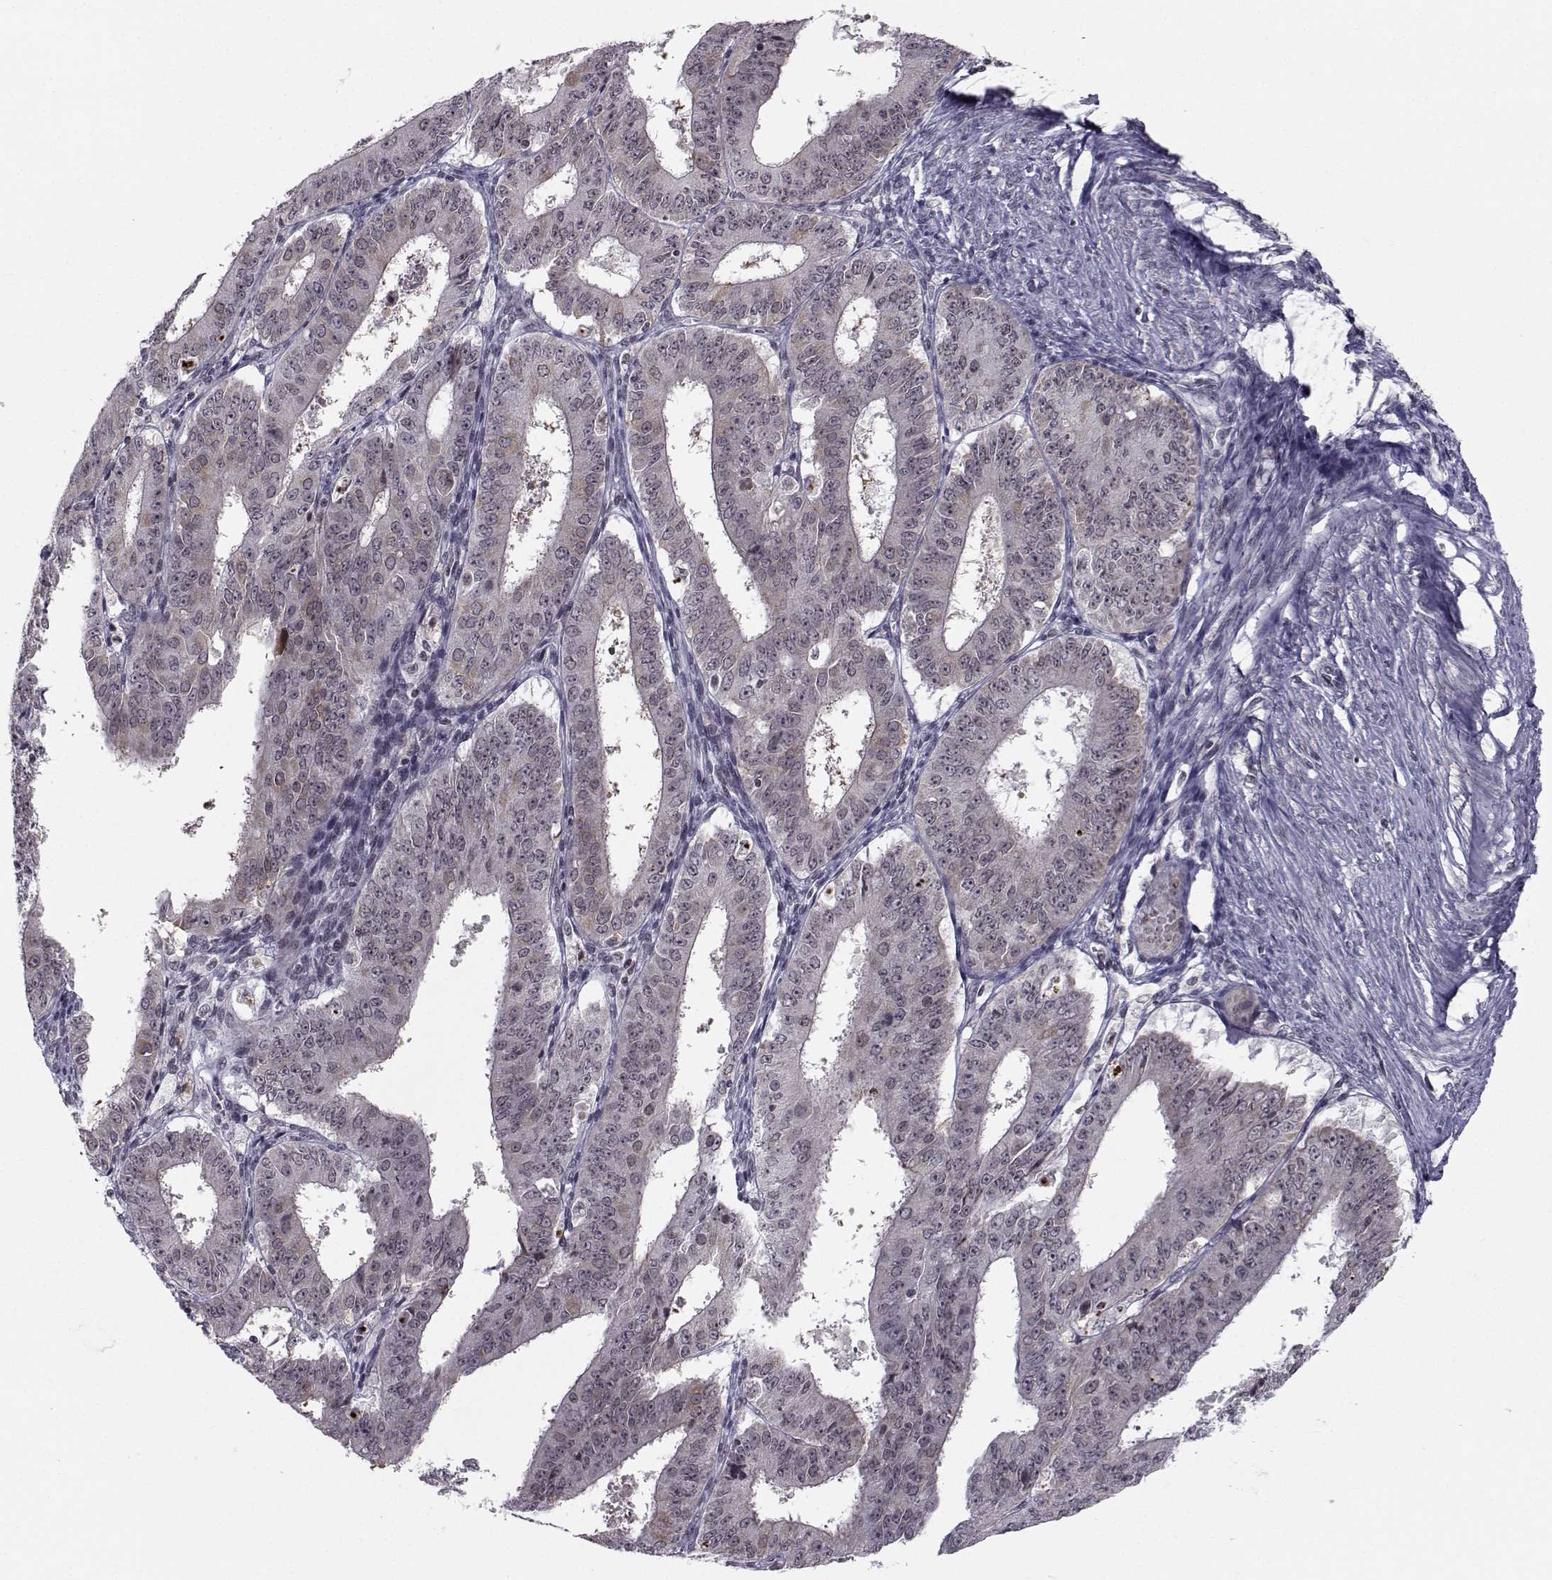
{"staining": {"intensity": "weak", "quantity": "<25%", "location": "cytoplasmic/membranous"}, "tissue": "ovarian cancer", "cell_type": "Tumor cells", "image_type": "cancer", "snomed": [{"axis": "morphology", "description": "Carcinoma, endometroid"}, {"axis": "topography", "description": "Ovary"}], "caption": "Immunohistochemistry of human ovarian cancer (endometroid carcinoma) shows no staining in tumor cells. Nuclei are stained in blue.", "gene": "MARCHF4", "patient": {"sex": "female", "age": 42}}